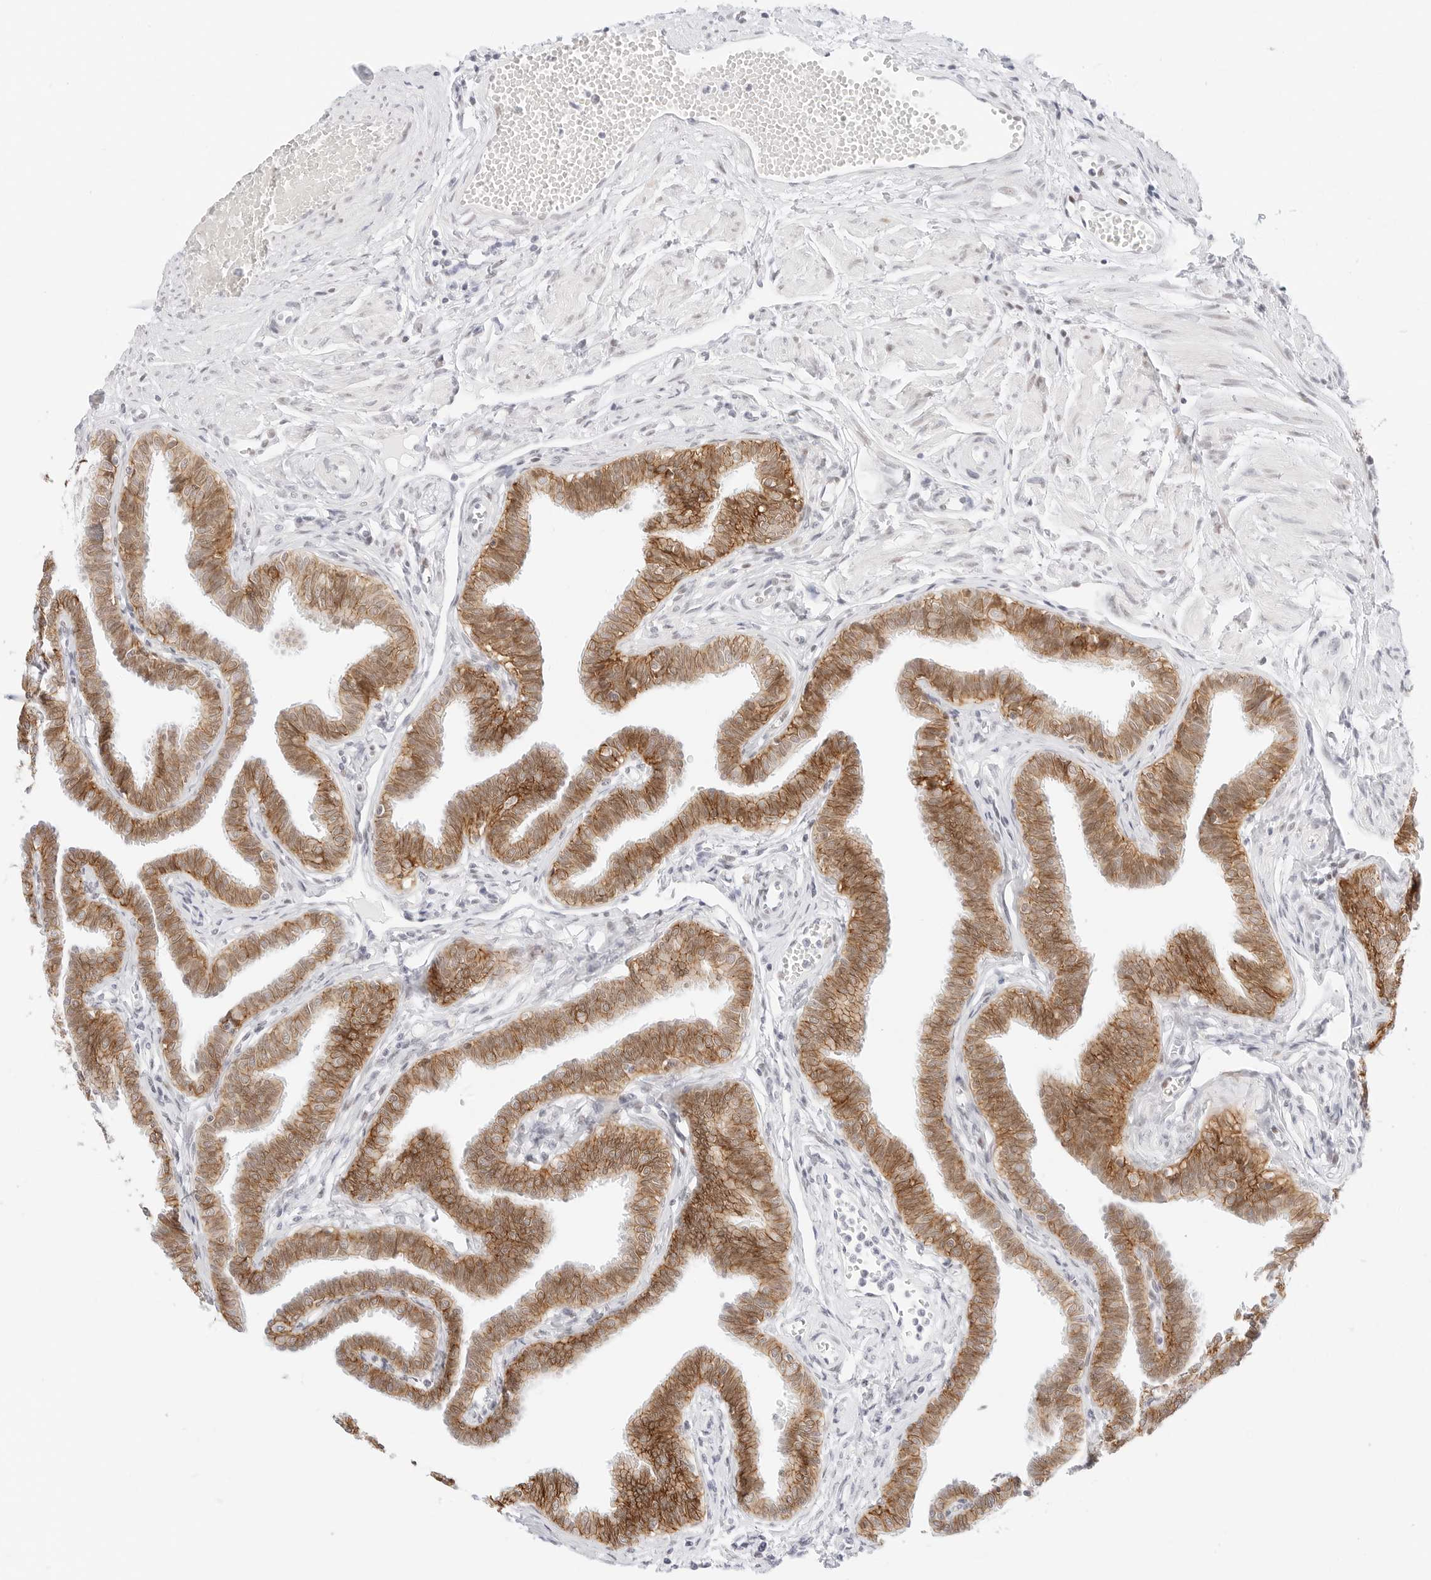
{"staining": {"intensity": "moderate", "quantity": ">75%", "location": "cytoplasmic/membranous"}, "tissue": "fallopian tube", "cell_type": "Glandular cells", "image_type": "normal", "snomed": [{"axis": "morphology", "description": "Normal tissue, NOS"}, {"axis": "topography", "description": "Fallopian tube"}, {"axis": "topography", "description": "Ovary"}], "caption": "Immunohistochemistry (IHC) (DAB (3,3'-diaminobenzidine)) staining of benign human fallopian tube reveals moderate cytoplasmic/membranous protein positivity in about >75% of glandular cells. (IHC, brightfield microscopy, high magnification).", "gene": "CDH1", "patient": {"sex": "female", "age": 23}}